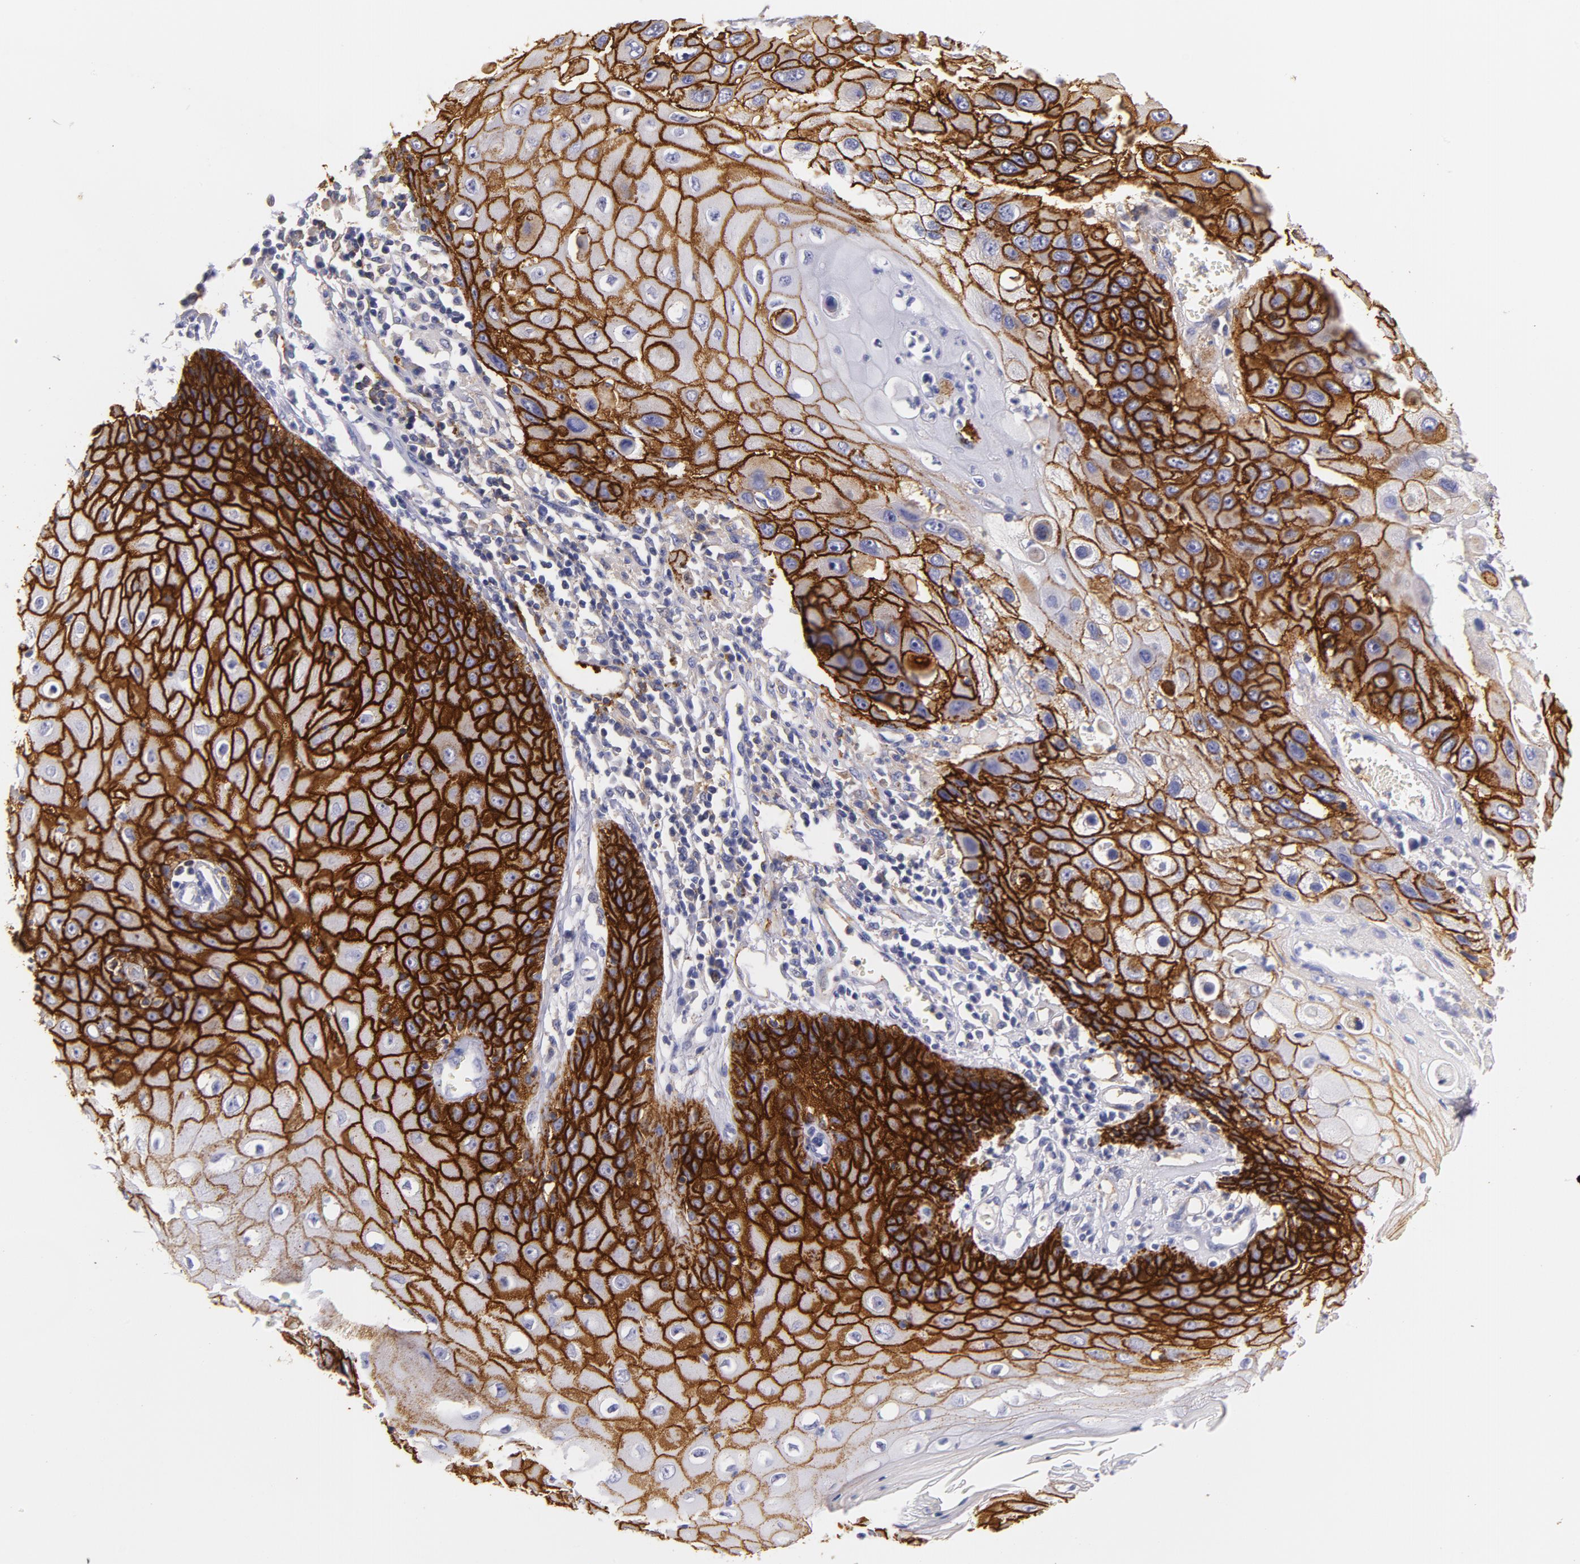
{"staining": {"intensity": "strong", "quantity": ">75%", "location": "cytoplasmic/membranous"}, "tissue": "skin cancer", "cell_type": "Tumor cells", "image_type": "cancer", "snomed": [{"axis": "morphology", "description": "Squamous cell carcinoma, NOS"}, {"axis": "topography", "description": "Skin"}, {"axis": "topography", "description": "Anal"}], "caption": "Tumor cells exhibit high levels of strong cytoplasmic/membranous expression in approximately >75% of cells in human skin cancer (squamous cell carcinoma).", "gene": "CD44", "patient": {"sex": "male", "age": 61}}